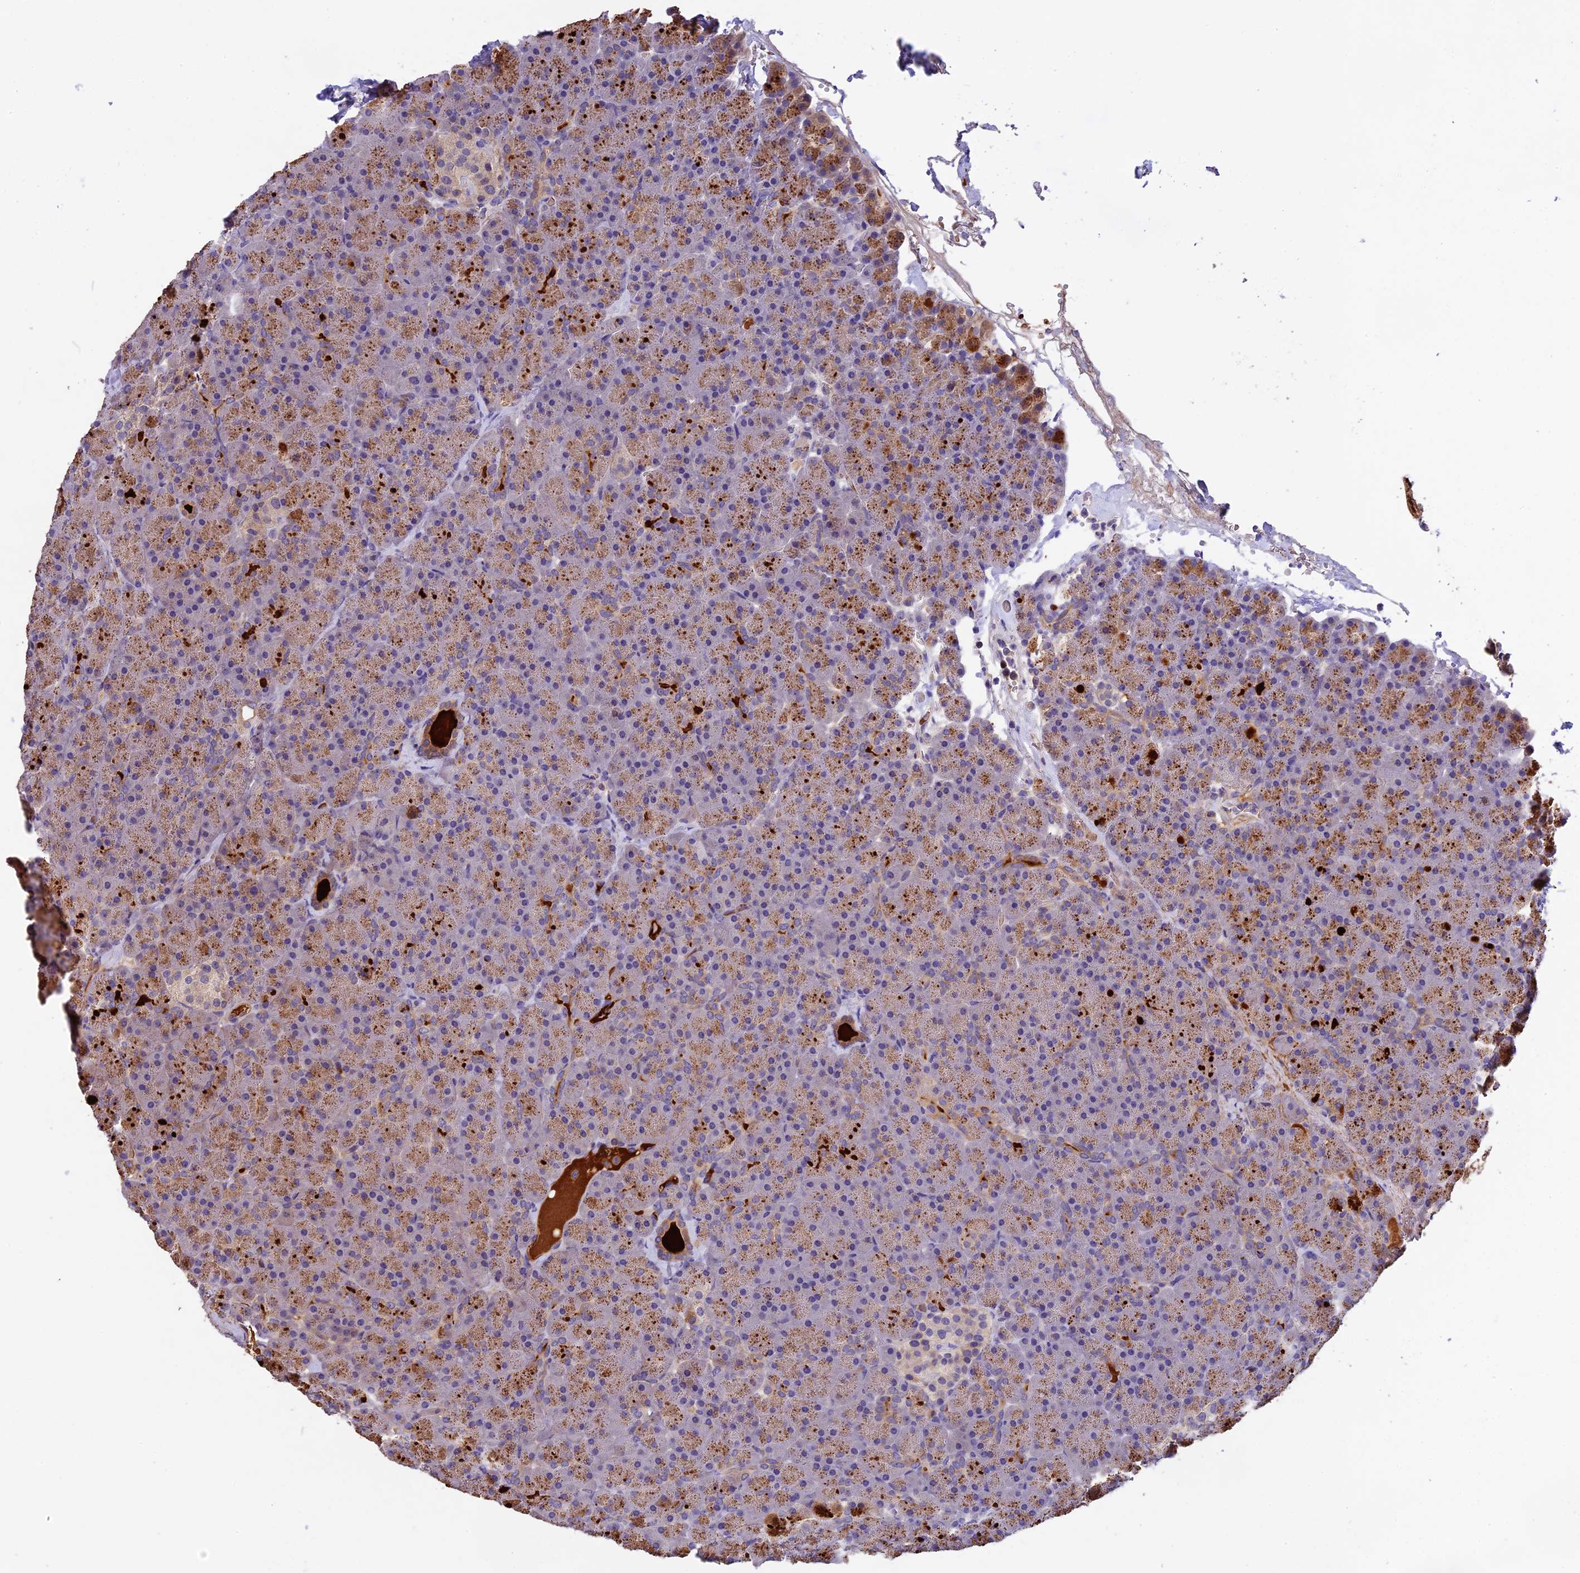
{"staining": {"intensity": "moderate", "quantity": "25%-75%", "location": "cytoplasmic/membranous"}, "tissue": "pancreas", "cell_type": "Exocrine glandular cells", "image_type": "normal", "snomed": [{"axis": "morphology", "description": "Normal tissue, NOS"}, {"axis": "topography", "description": "Pancreas"}], "caption": "Protein positivity by immunohistochemistry (IHC) demonstrates moderate cytoplasmic/membranous positivity in about 25%-75% of exocrine glandular cells in unremarkable pancreas. Nuclei are stained in blue.", "gene": "PHAF1", "patient": {"sex": "male", "age": 36}}